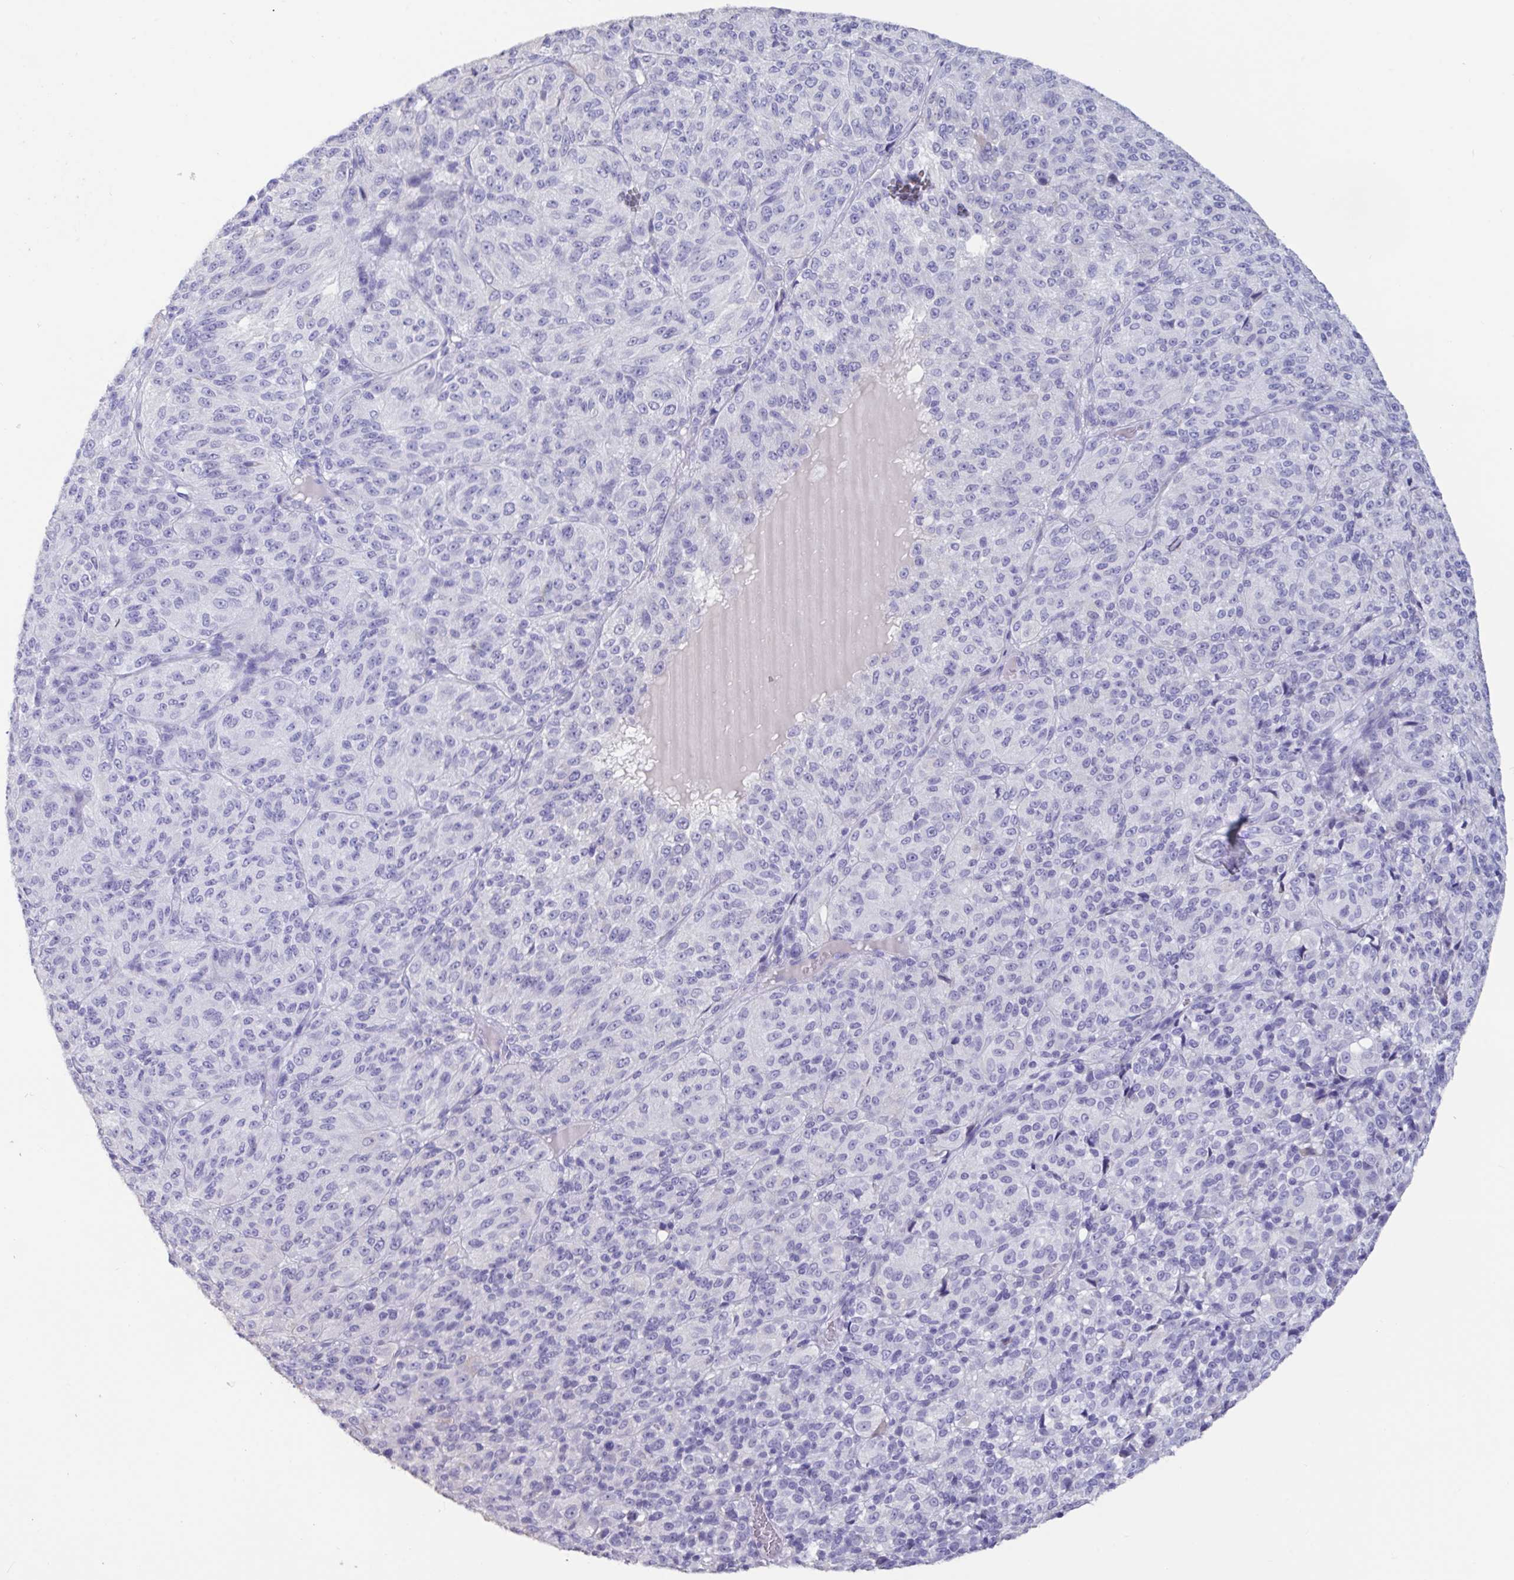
{"staining": {"intensity": "negative", "quantity": "none", "location": "none"}, "tissue": "melanoma", "cell_type": "Tumor cells", "image_type": "cancer", "snomed": [{"axis": "morphology", "description": "Malignant melanoma, Metastatic site"}, {"axis": "topography", "description": "Brain"}], "caption": "A high-resolution photomicrograph shows IHC staining of melanoma, which demonstrates no significant positivity in tumor cells.", "gene": "TNNC1", "patient": {"sex": "female", "age": 56}}